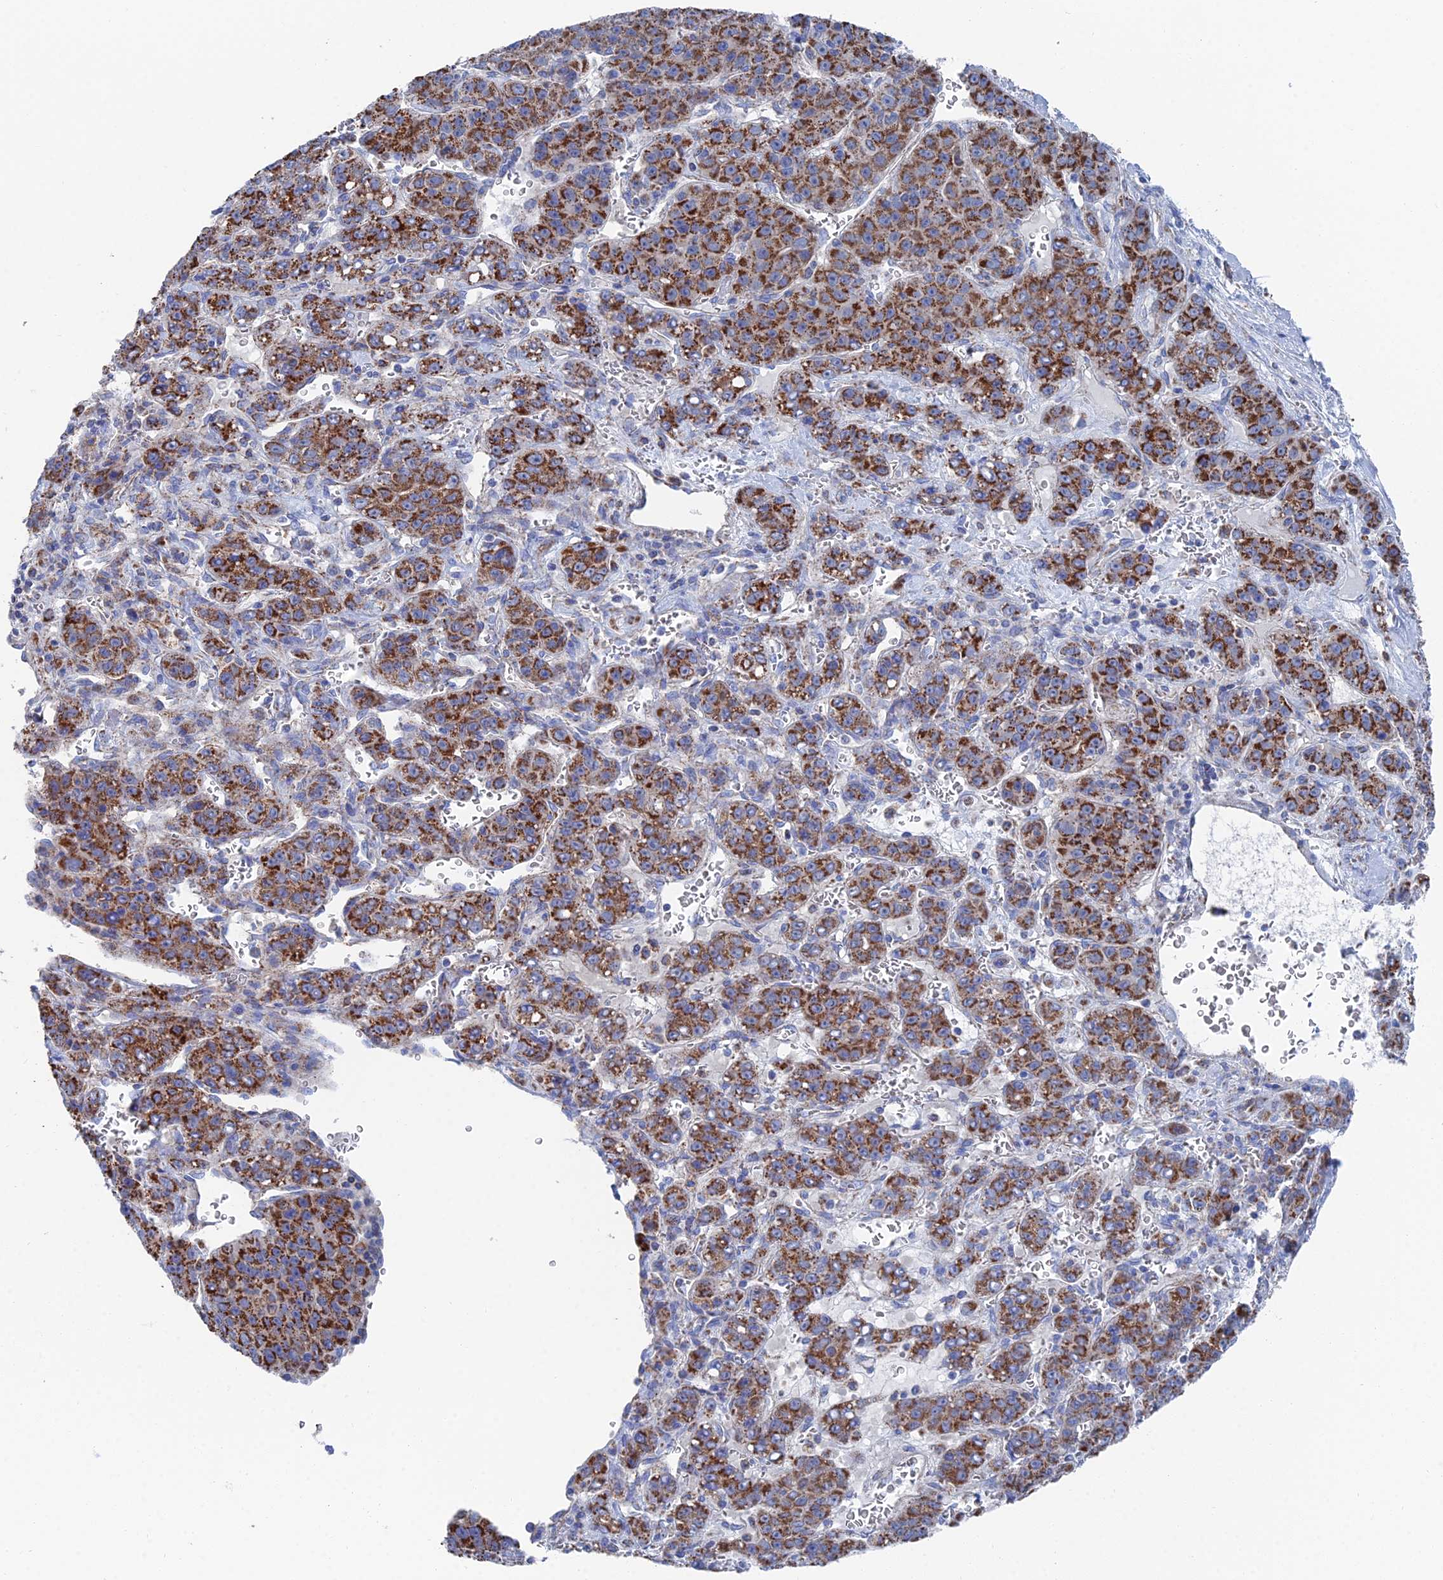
{"staining": {"intensity": "strong", "quantity": ">75%", "location": "cytoplasmic/membranous"}, "tissue": "liver cancer", "cell_type": "Tumor cells", "image_type": "cancer", "snomed": [{"axis": "morphology", "description": "Carcinoma, Hepatocellular, NOS"}, {"axis": "topography", "description": "Liver"}], "caption": "Tumor cells demonstrate high levels of strong cytoplasmic/membranous staining in approximately >75% of cells in hepatocellular carcinoma (liver).", "gene": "IFT80", "patient": {"sex": "female", "age": 53}}